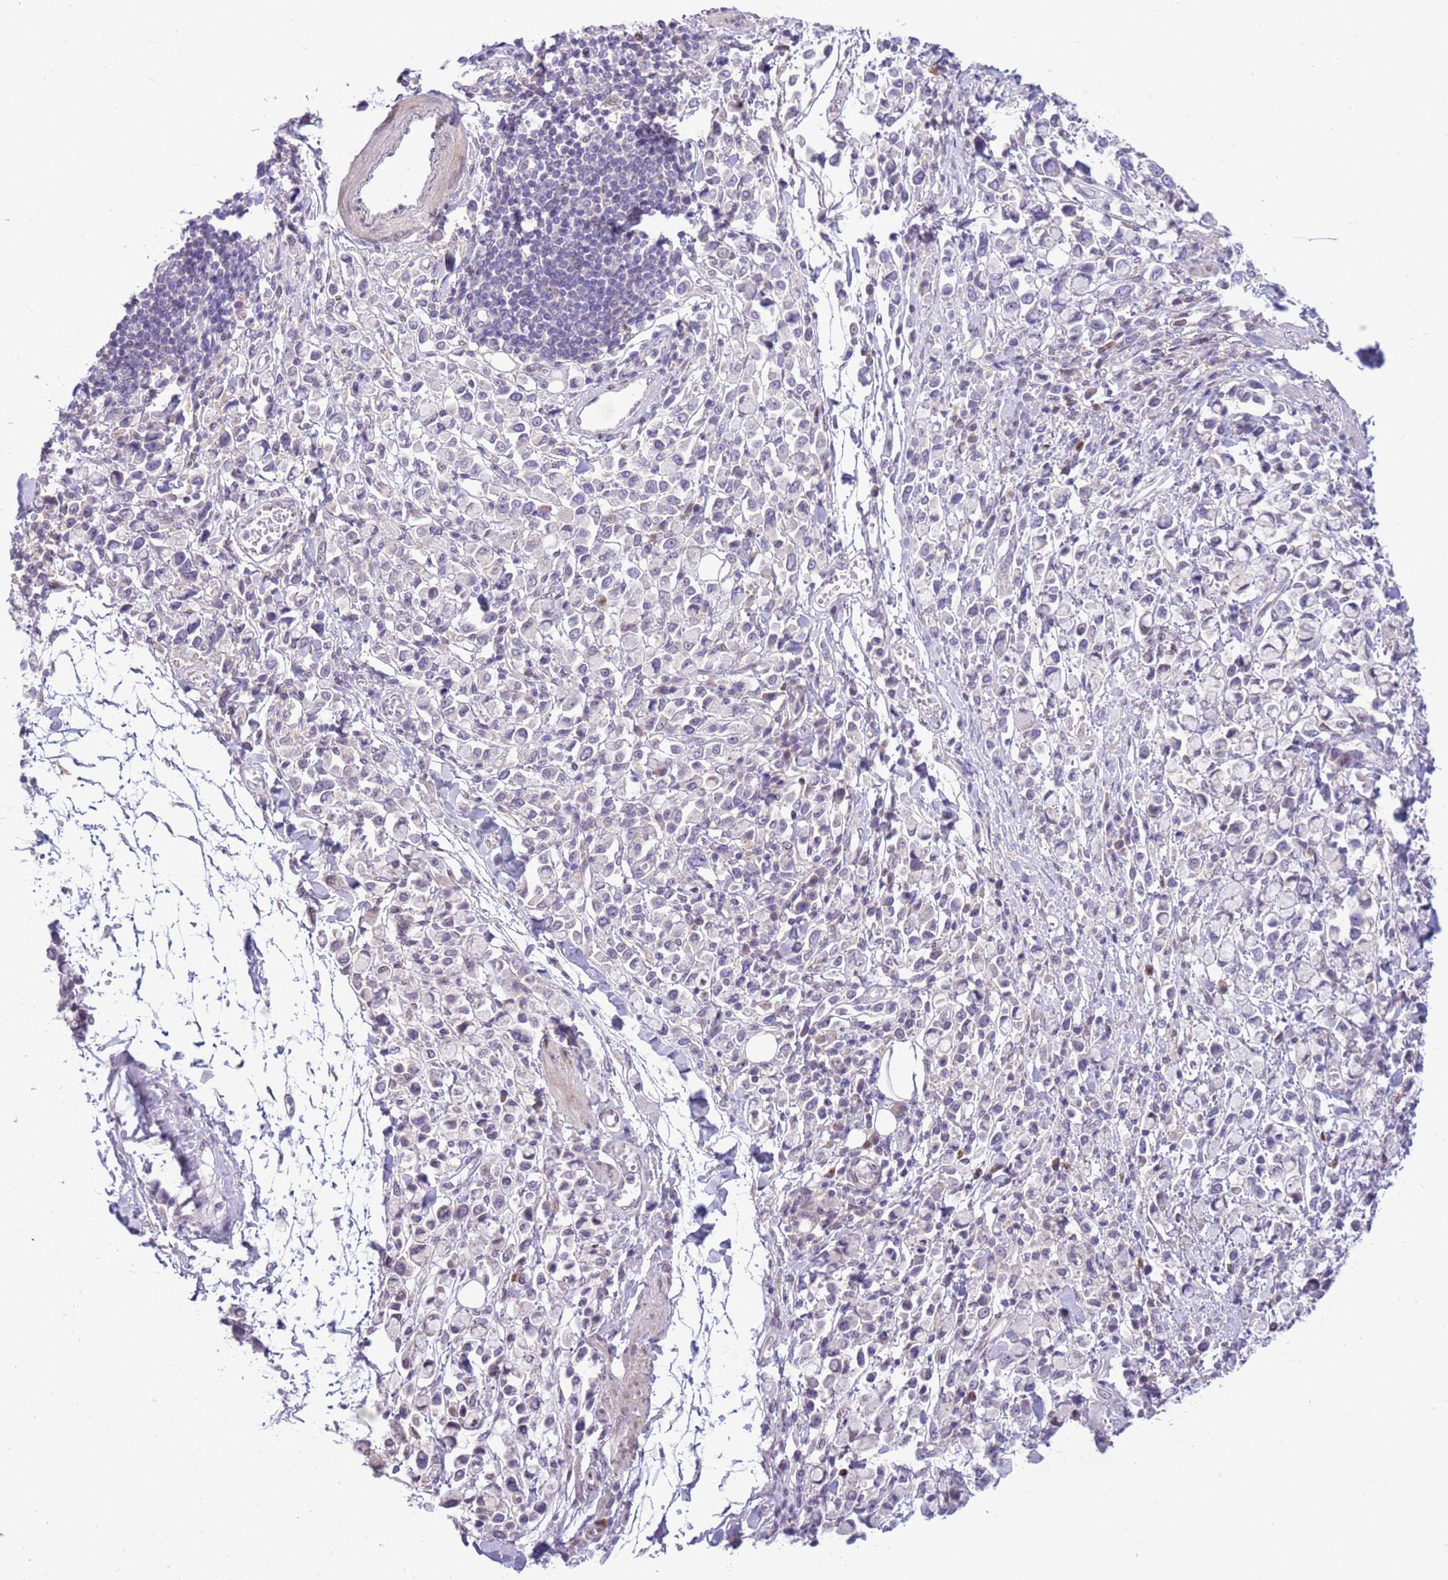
{"staining": {"intensity": "negative", "quantity": "none", "location": "none"}, "tissue": "stomach cancer", "cell_type": "Tumor cells", "image_type": "cancer", "snomed": [{"axis": "morphology", "description": "Adenocarcinoma, NOS"}, {"axis": "topography", "description": "Stomach"}], "caption": "A micrograph of human stomach cancer (adenocarcinoma) is negative for staining in tumor cells. Brightfield microscopy of immunohistochemistry (IHC) stained with DAB (3,3'-diaminobenzidine) (brown) and hematoxylin (blue), captured at high magnification.", "gene": "CCND2", "patient": {"sex": "female", "age": 81}}